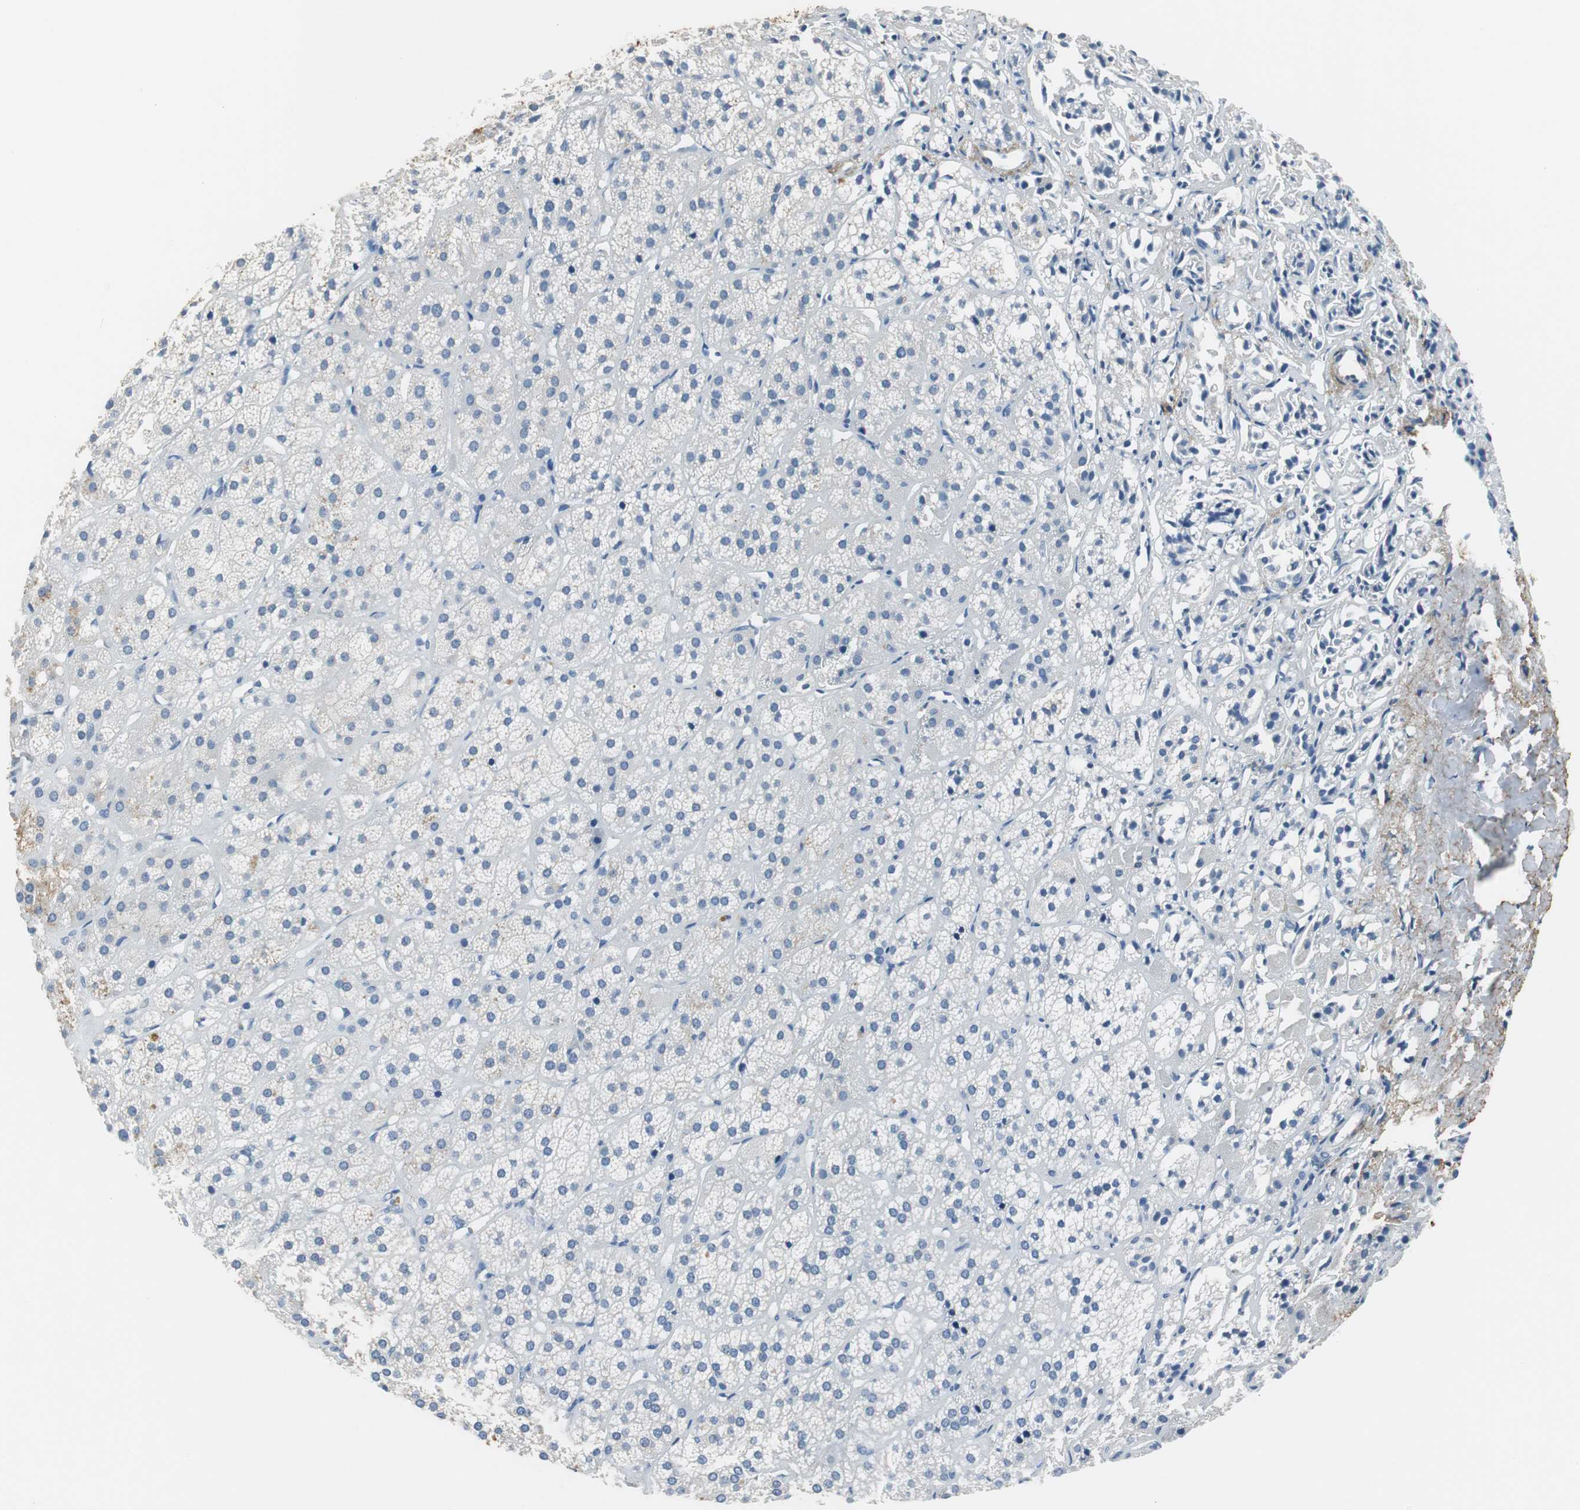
{"staining": {"intensity": "negative", "quantity": "none", "location": "none"}, "tissue": "adrenal gland", "cell_type": "Glandular cells", "image_type": "normal", "snomed": [{"axis": "morphology", "description": "Normal tissue, NOS"}, {"axis": "topography", "description": "Adrenal gland"}], "caption": "Glandular cells are negative for brown protein staining in normal adrenal gland. (Immunohistochemistry (ihc), brightfield microscopy, high magnification).", "gene": "MUC7", "patient": {"sex": "female", "age": 71}}